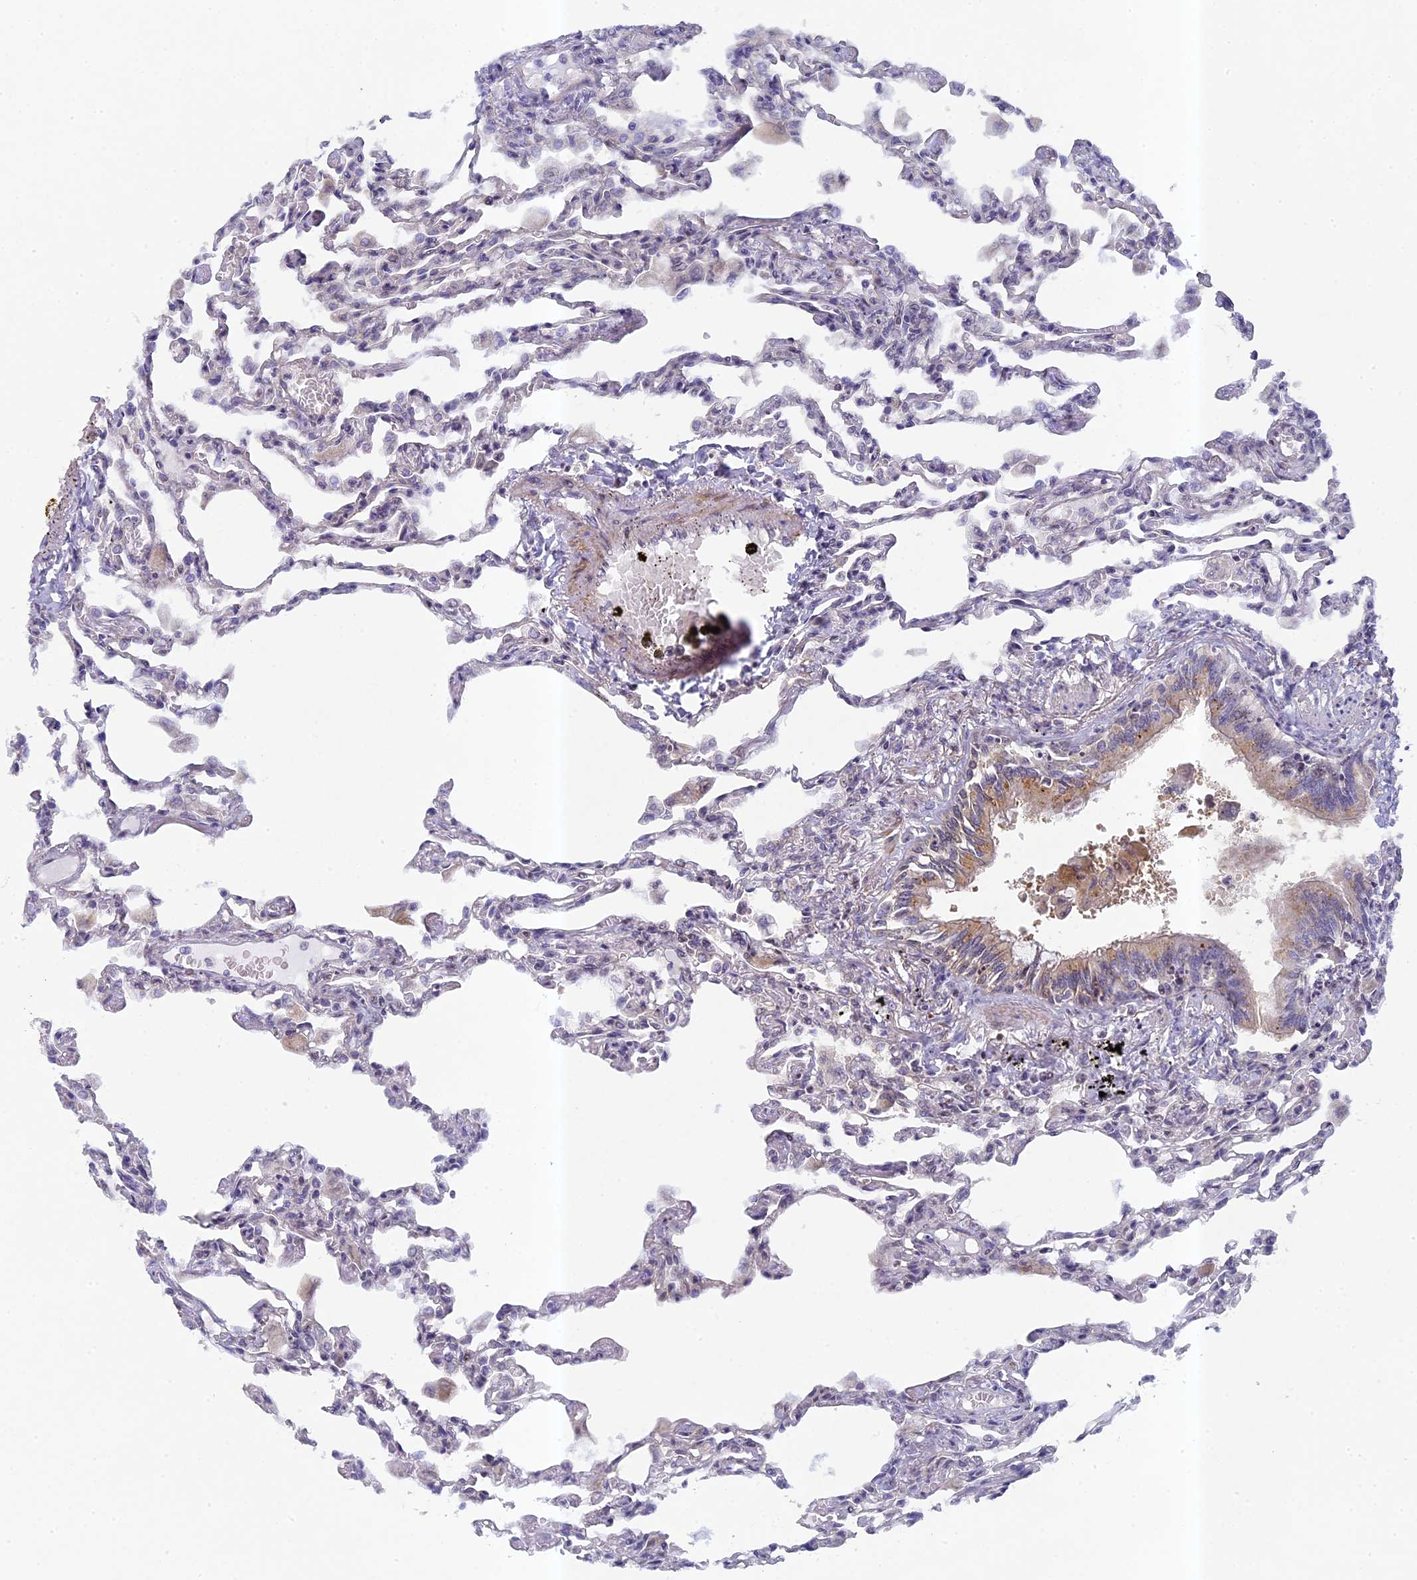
{"staining": {"intensity": "negative", "quantity": "none", "location": "none"}, "tissue": "lung", "cell_type": "Alveolar cells", "image_type": "normal", "snomed": [{"axis": "morphology", "description": "Normal tissue, NOS"}, {"axis": "topography", "description": "Bronchus"}, {"axis": "topography", "description": "Lung"}], "caption": "Immunohistochemical staining of benign lung exhibits no significant positivity in alveolar cells. (Immunohistochemistry (ihc), brightfield microscopy, high magnification).", "gene": "DIXDC1", "patient": {"sex": "female", "age": 49}}